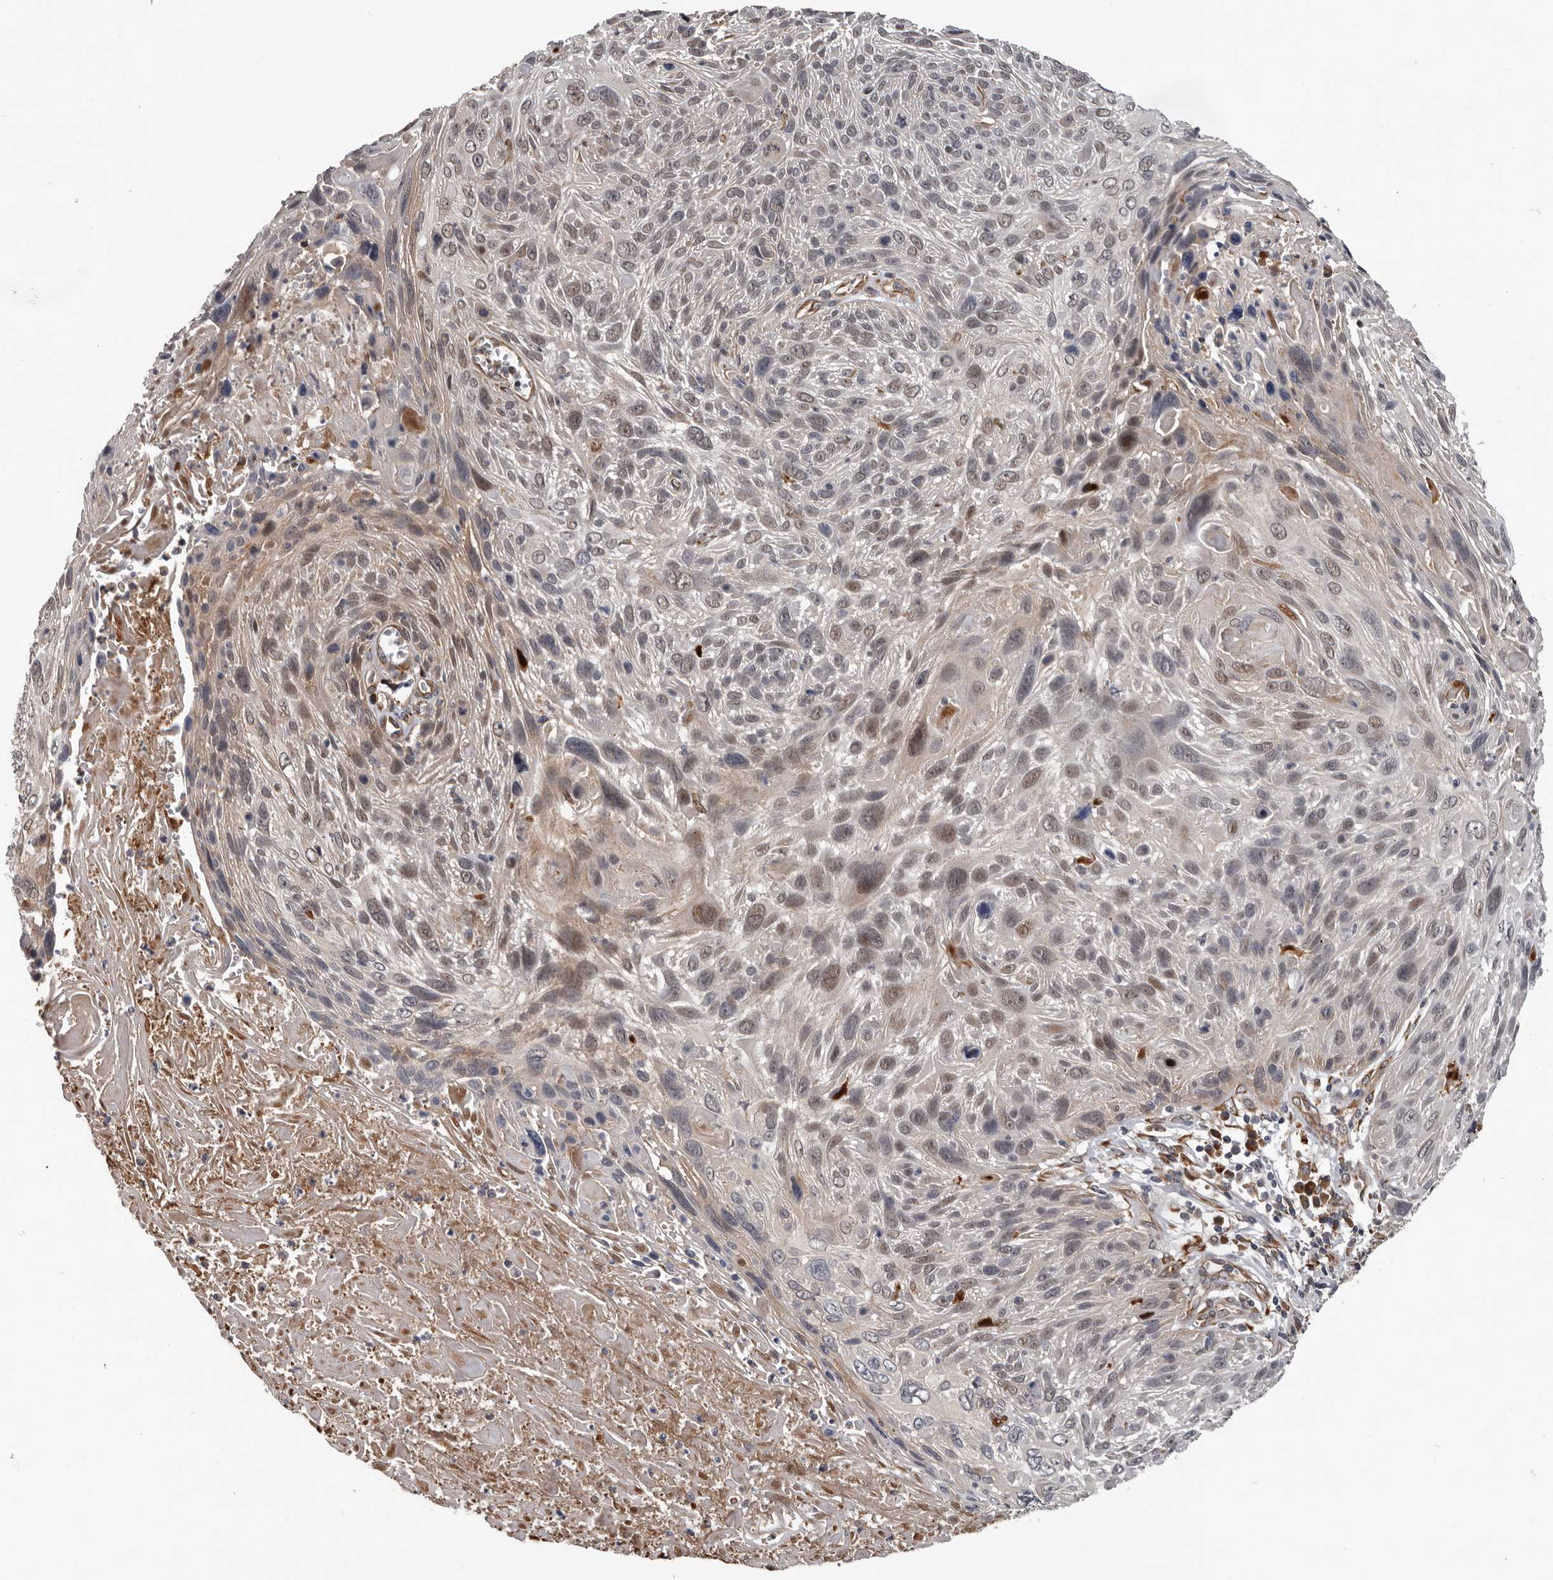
{"staining": {"intensity": "weak", "quantity": "25%-75%", "location": "cytoplasmic/membranous,nuclear"}, "tissue": "cervical cancer", "cell_type": "Tumor cells", "image_type": "cancer", "snomed": [{"axis": "morphology", "description": "Squamous cell carcinoma, NOS"}, {"axis": "topography", "description": "Cervix"}], "caption": "A high-resolution histopathology image shows IHC staining of squamous cell carcinoma (cervical), which reveals weak cytoplasmic/membranous and nuclear staining in about 25%-75% of tumor cells.", "gene": "MTF1", "patient": {"sex": "female", "age": 51}}